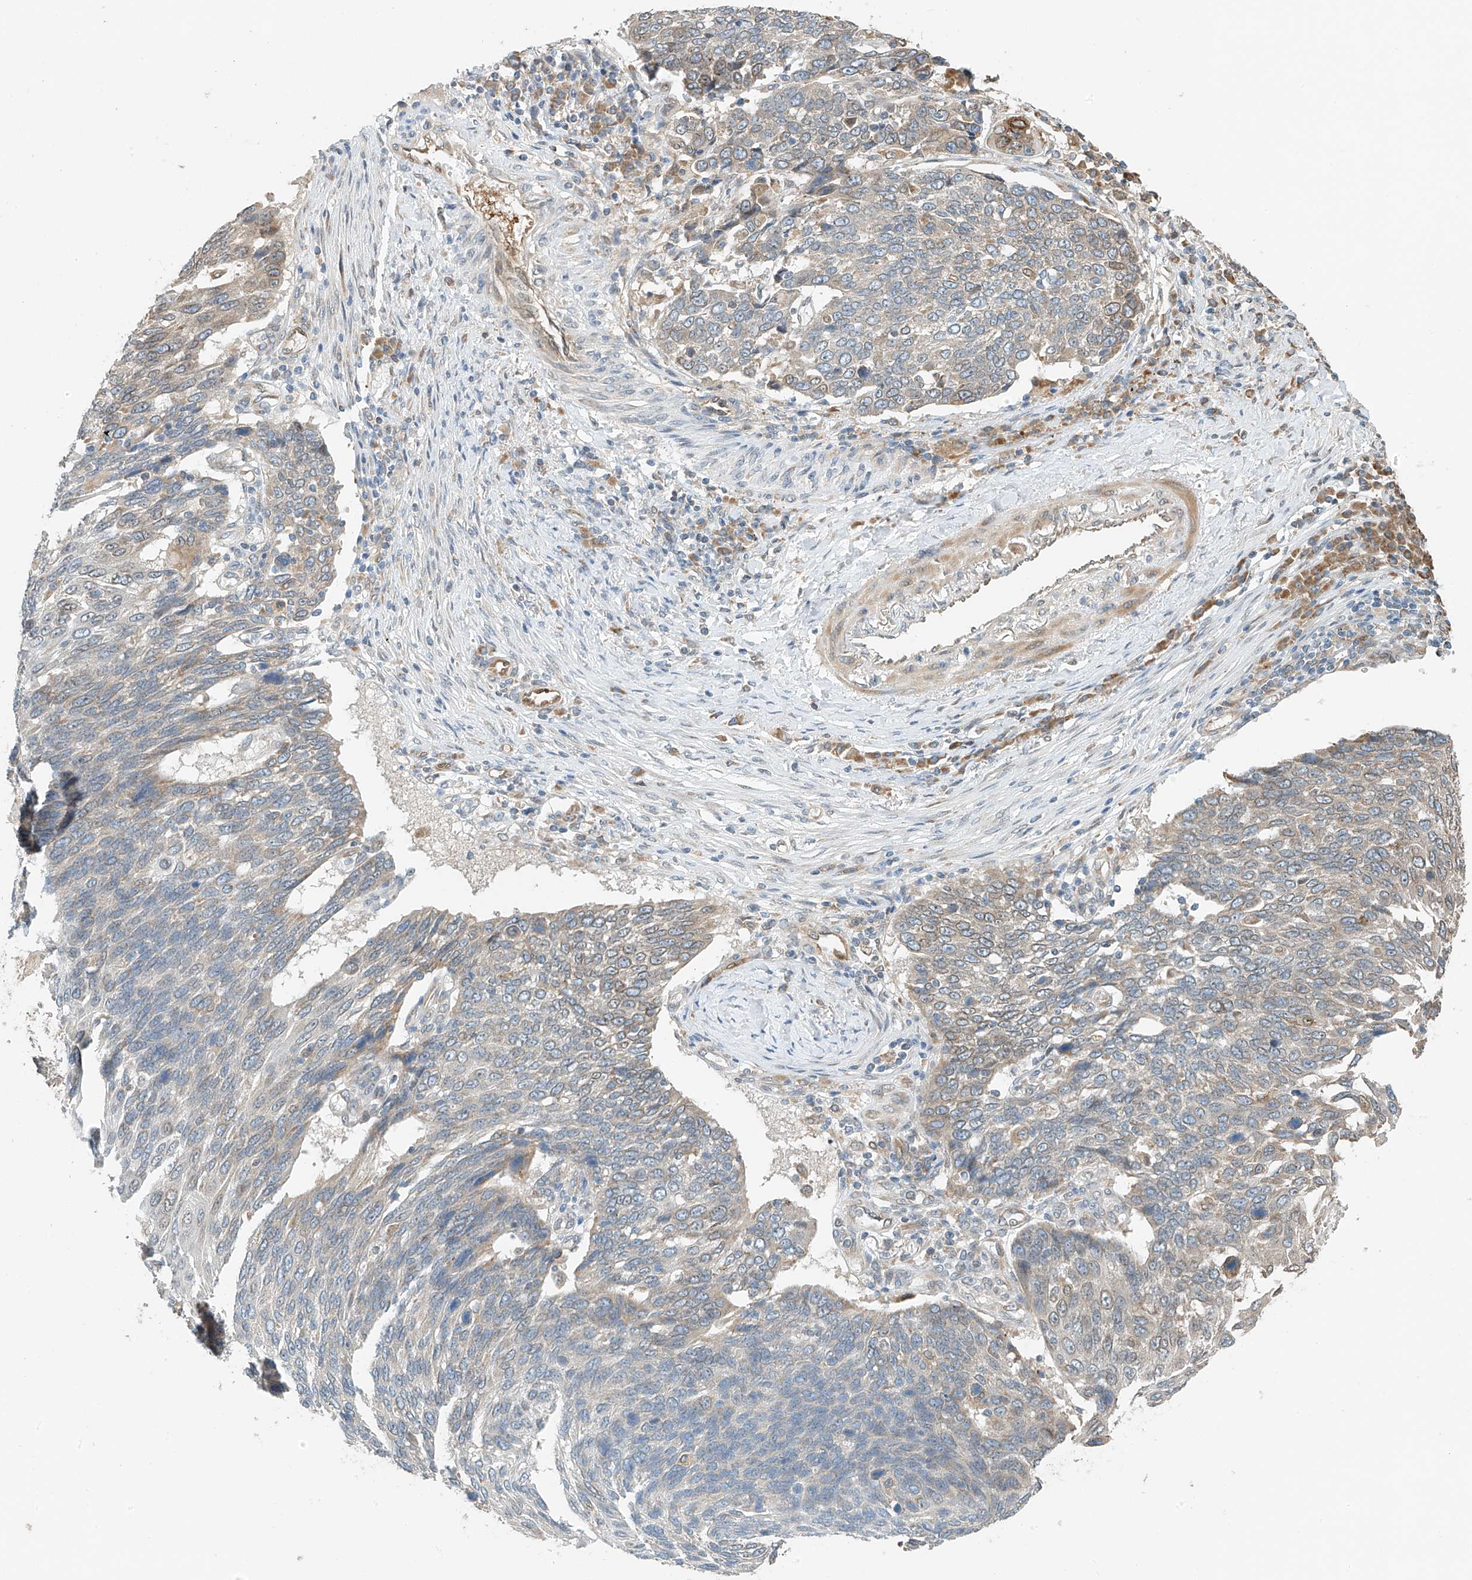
{"staining": {"intensity": "moderate", "quantity": "<25%", "location": "cytoplasmic/membranous"}, "tissue": "lung cancer", "cell_type": "Tumor cells", "image_type": "cancer", "snomed": [{"axis": "morphology", "description": "Squamous cell carcinoma, NOS"}, {"axis": "topography", "description": "Lung"}], "caption": "Human lung cancer (squamous cell carcinoma) stained for a protein (brown) displays moderate cytoplasmic/membranous positive staining in approximately <25% of tumor cells.", "gene": "PPA2", "patient": {"sex": "male", "age": 66}}